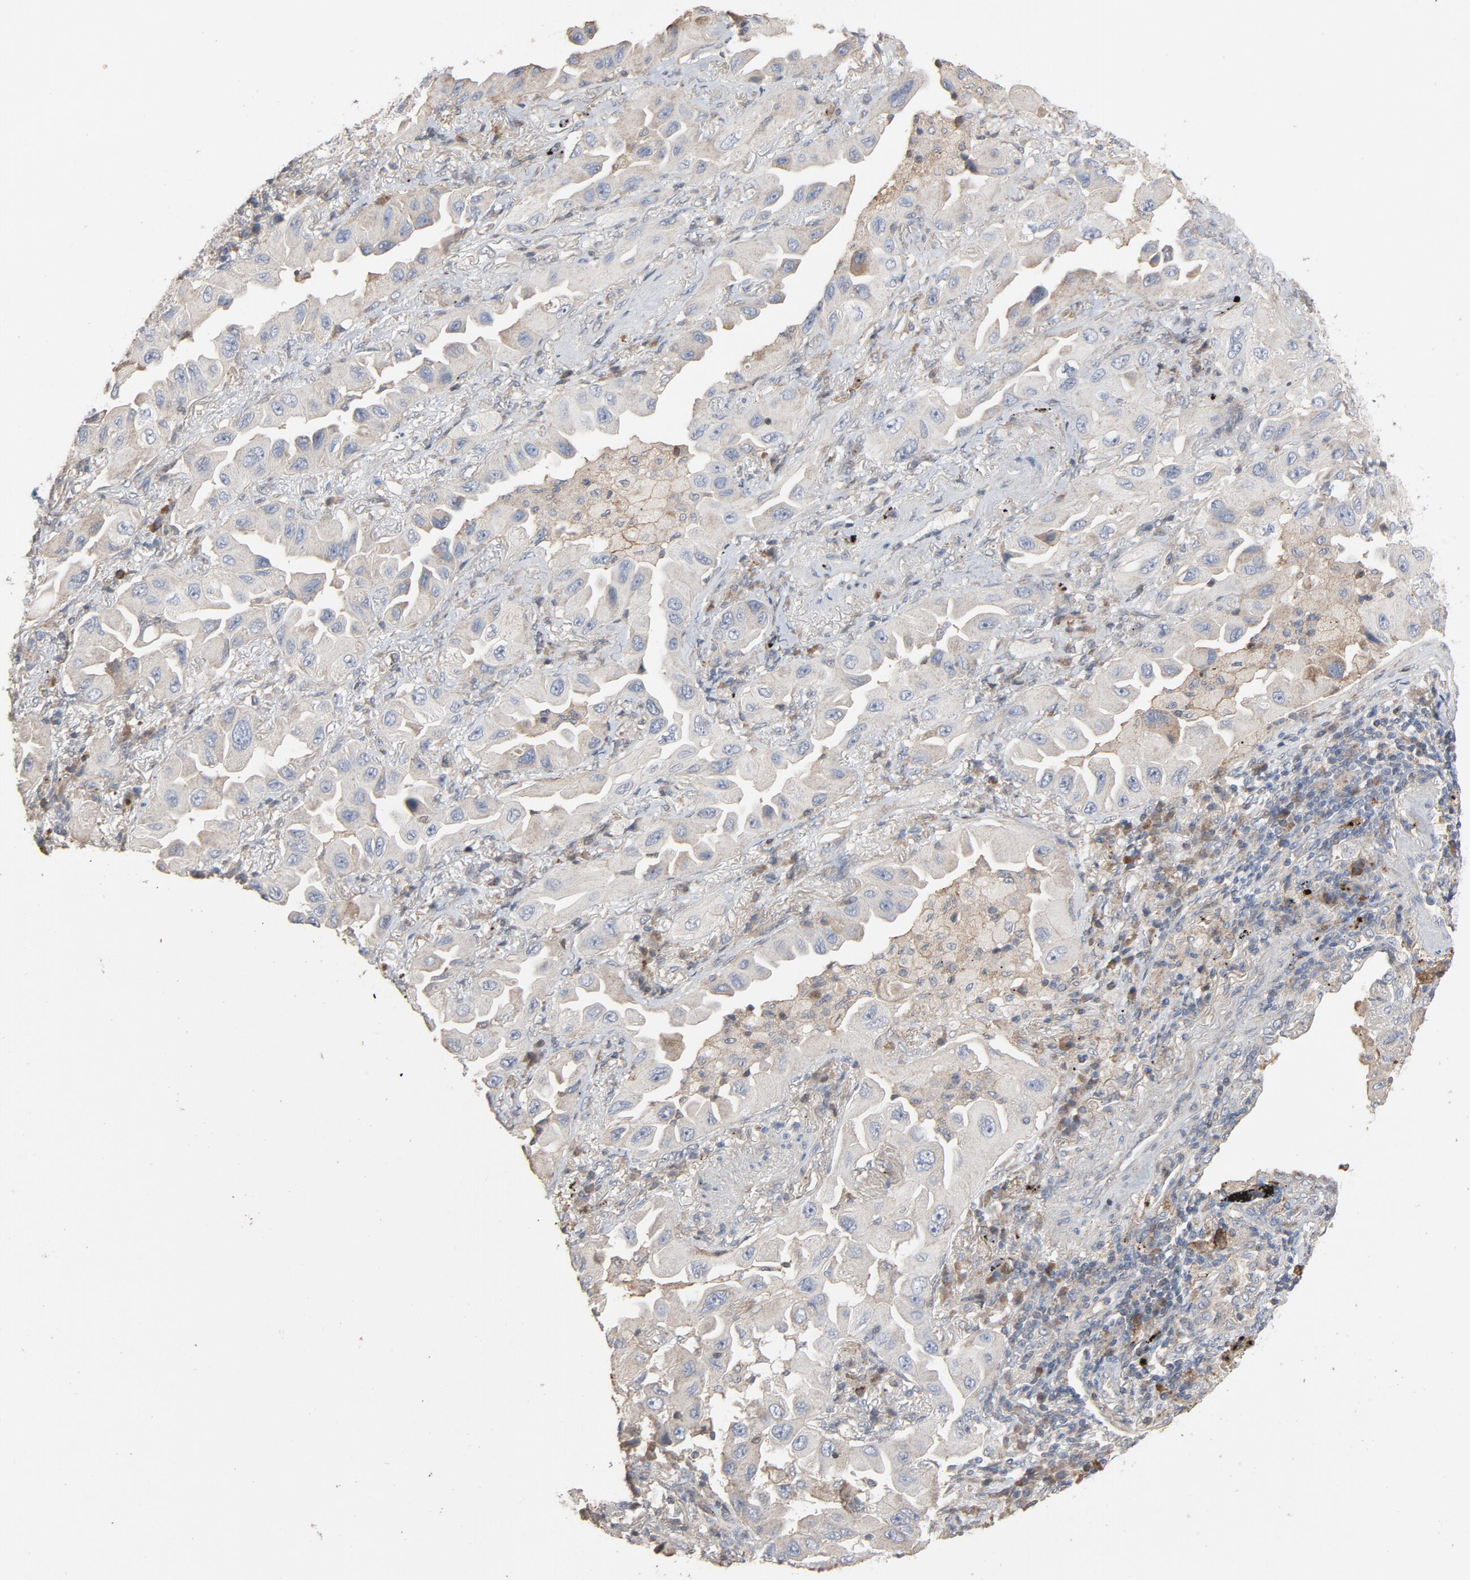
{"staining": {"intensity": "weak", "quantity": "<25%", "location": "cytoplasmic/membranous"}, "tissue": "lung cancer", "cell_type": "Tumor cells", "image_type": "cancer", "snomed": [{"axis": "morphology", "description": "Adenocarcinoma, NOS"}, {"axis": "topography", "description": "Lung"}], "caption": "Immunohistochemistry image of human lung cancer (adenocarcinoma) stained for a protein (brown), which shows no positivity in tumor cells.", "gene": "CDK6", "patient": {"sex": "female", "age": 65}}